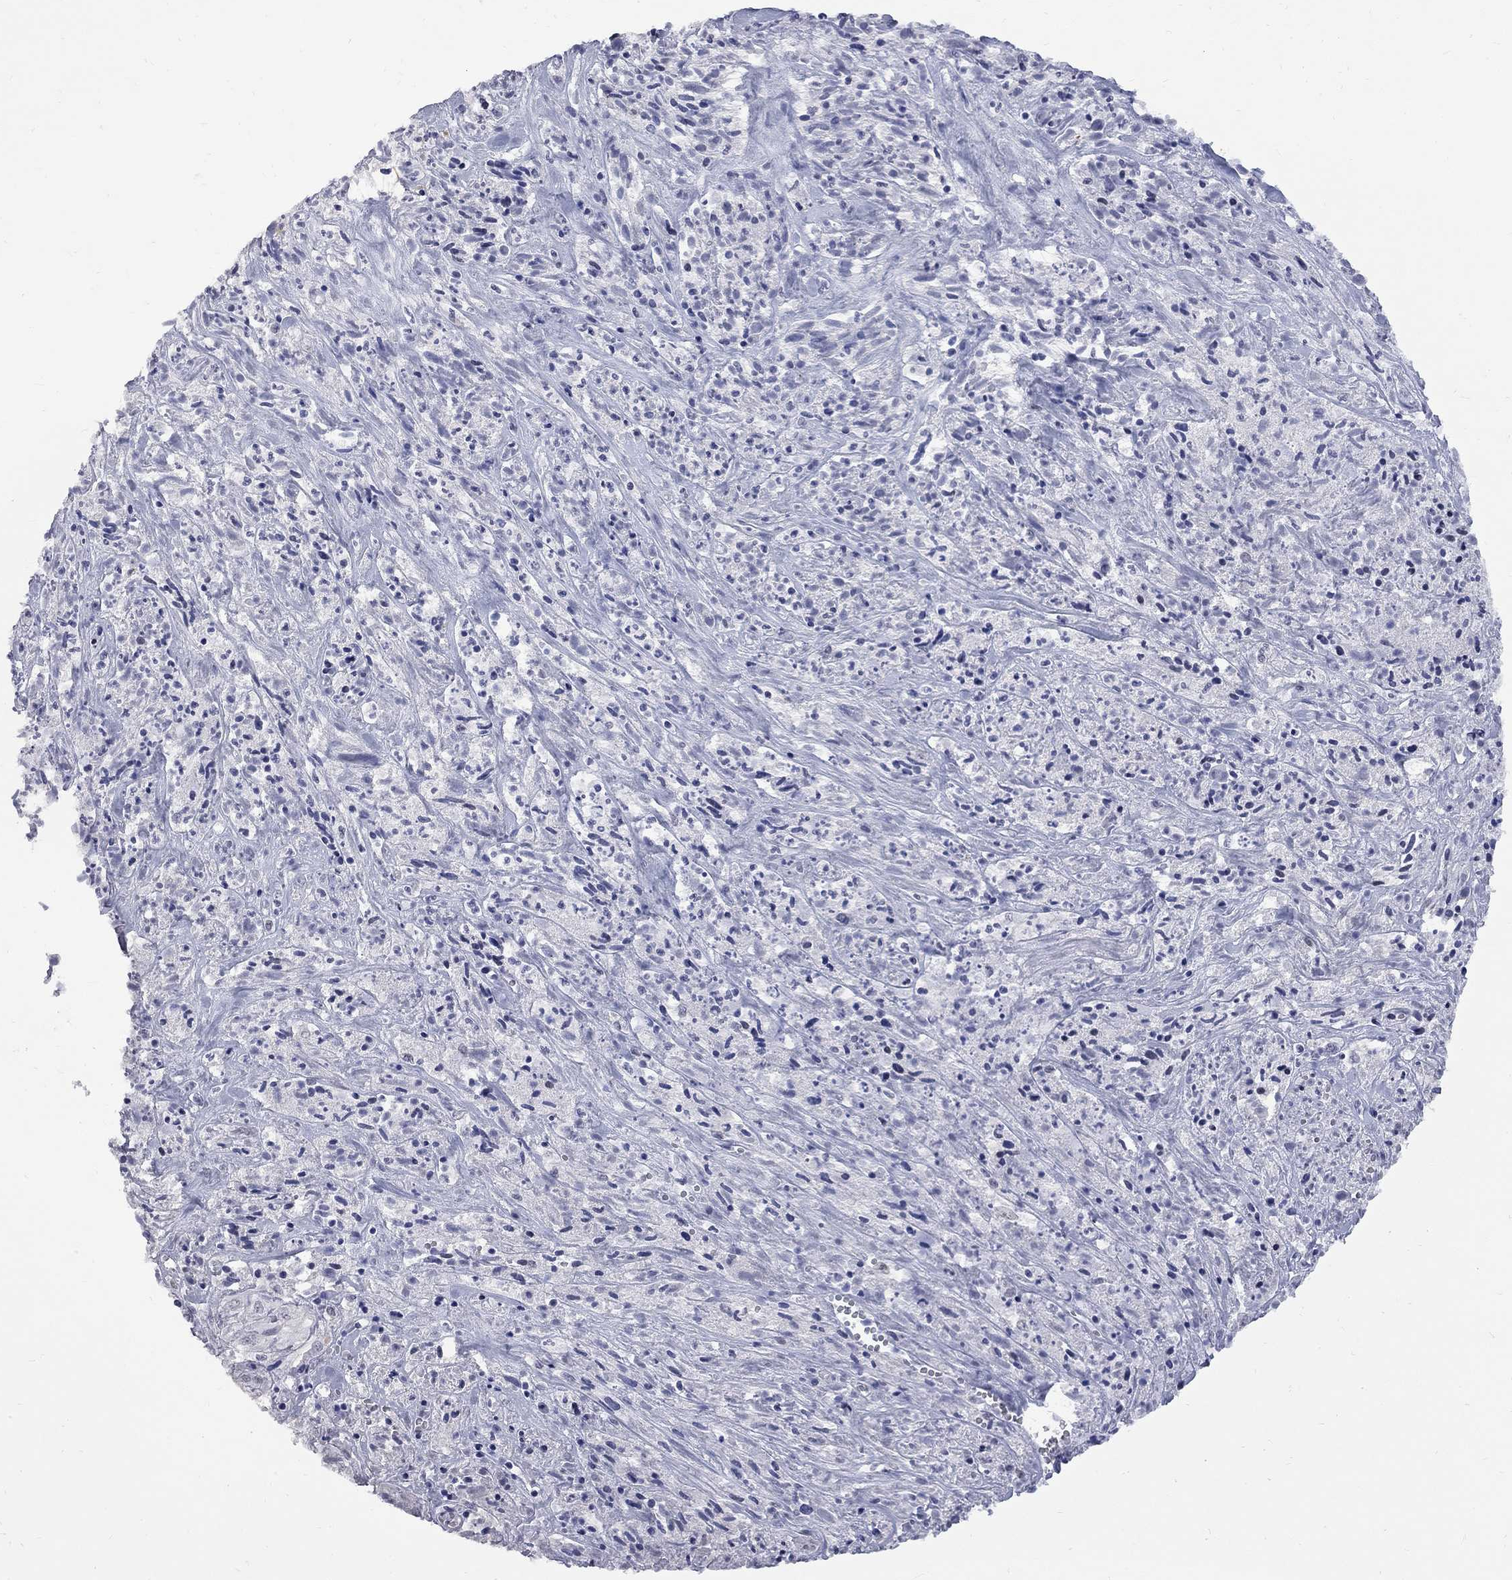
{"staining": {"intensity": "weak", "quantity": "<25%", "location": "nuclear"}, "tissue": "melanoma", "cell_type": "Tumor cells", "image_type": "cancer", "snomed": [{"axis": "morphology", "description": "Malignant melanoma, NOS"}, {"axis": "topography", "description": "Skin"}], "caption": "The histopathology image reveals no staining of tumor cells in malignant melanoma.", "gene": "ZNF154", "patient": {"sex": "female", "age": 91}}